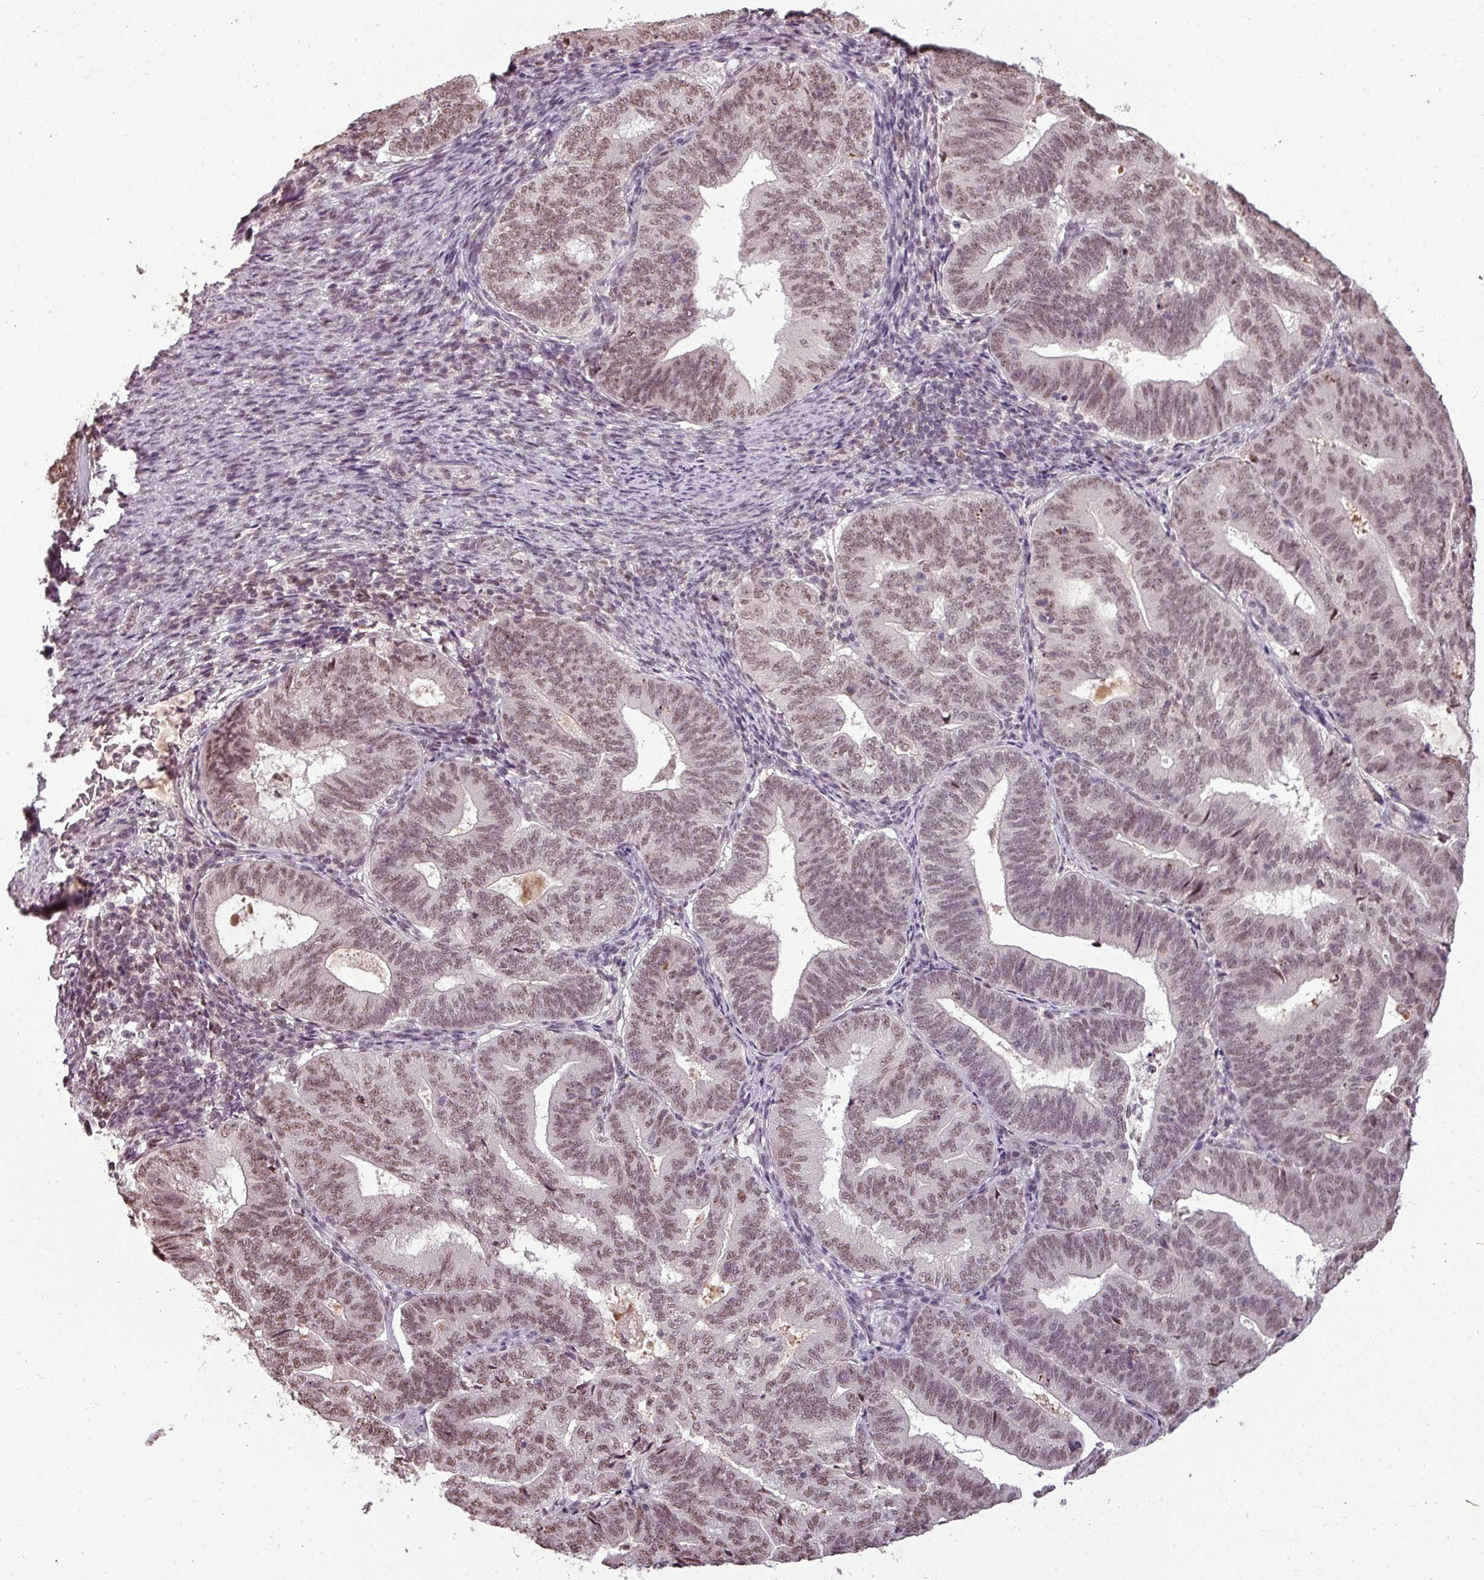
{"staining": {"intensity": "moderate", "quantity": ">75%", "location": "nuclear"}, "tissue": "endometrial cancer", "cell_type": "Tumor cells", "image_type": "cancer", "snomed": [{"axis": "morphology", "description": "Adenocarcinoma, NOS"}, {"axis": "topography", "description": "Endometrium"}], "caption": "A brown stain highlights moderate nuclear staining of a protein in human endometrial adenocarcinoma tumor cells.", "gene": "BCAS3", "patient": {"sex": "female", "age": 70}}